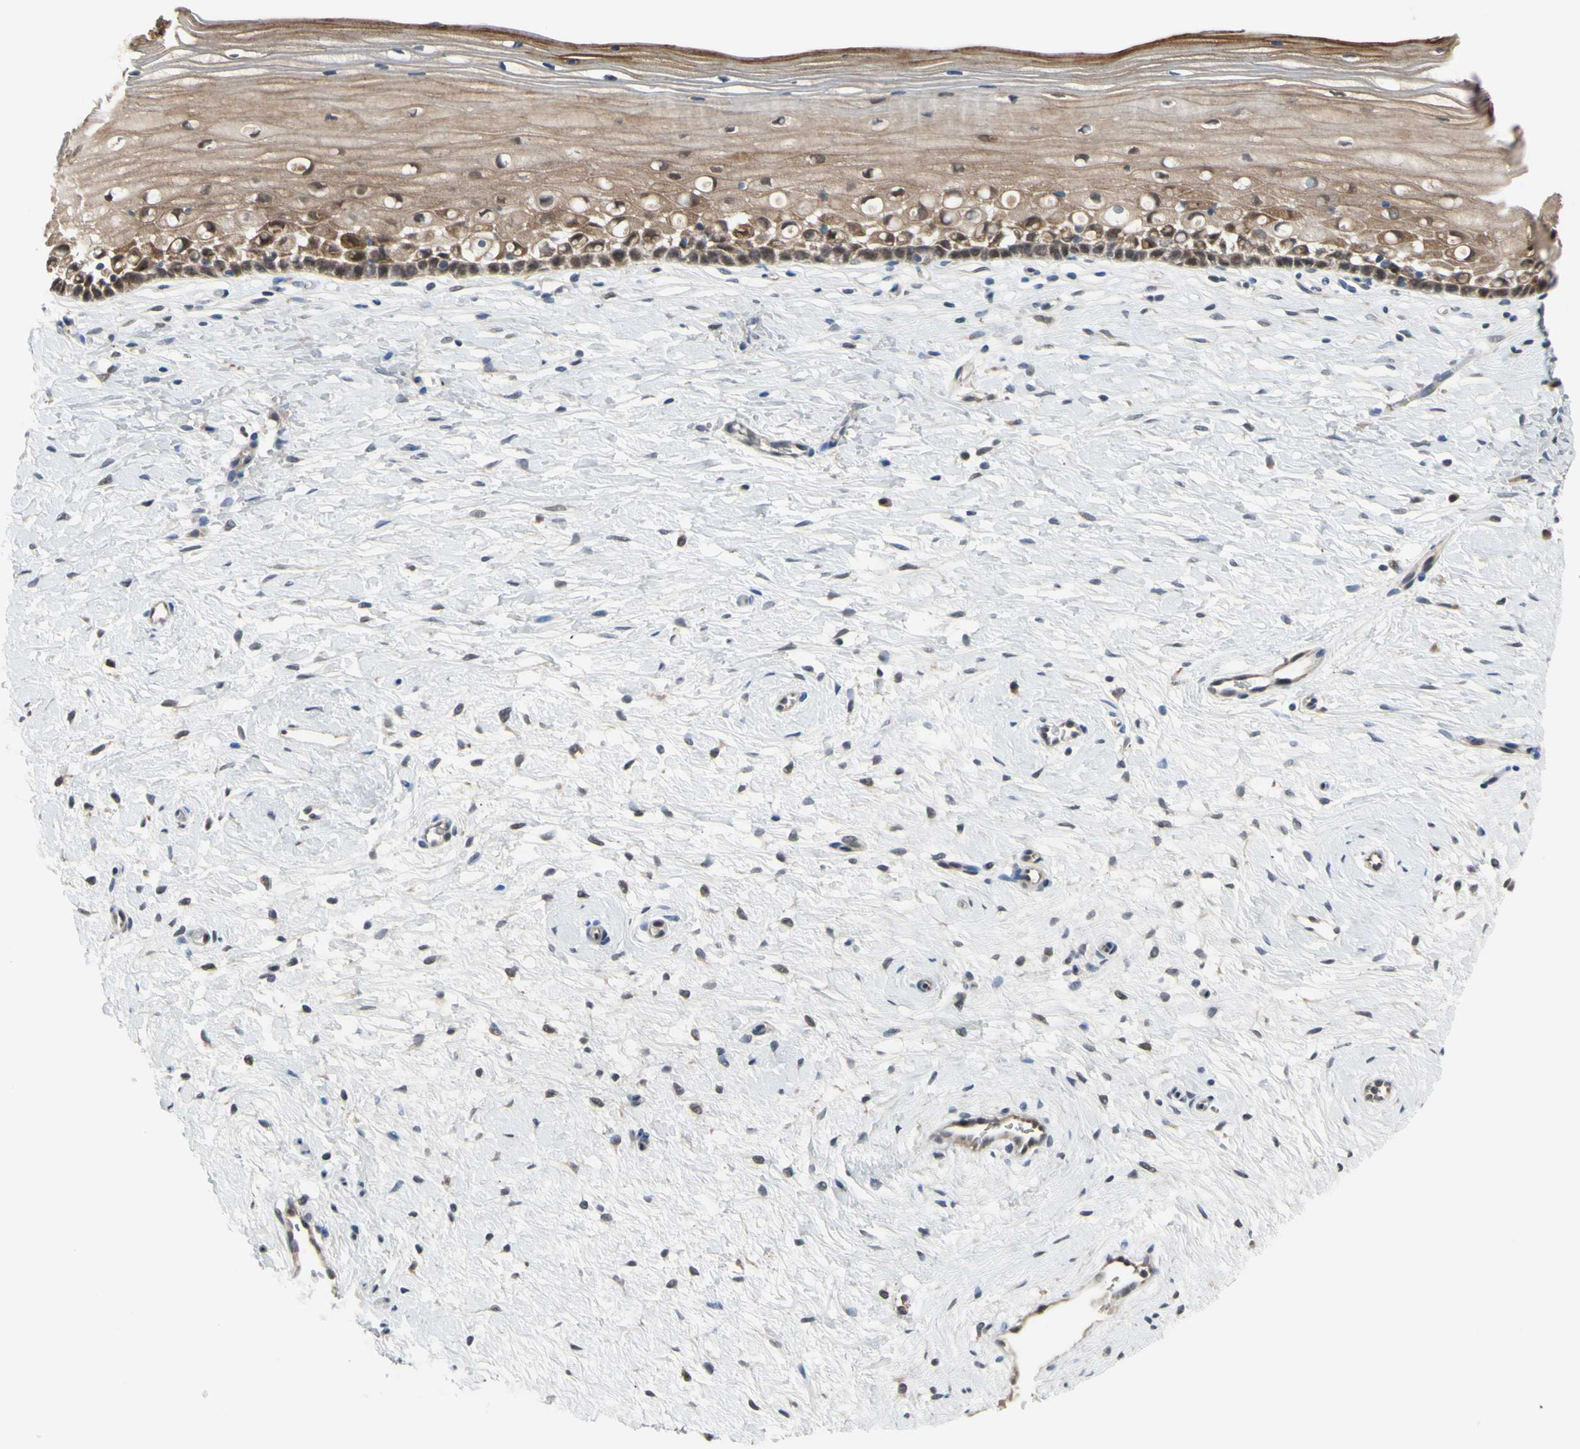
{"staining": {"intensity": "negative", "quantity": "none", "location": "none"}, "tissue": "cervix", "cell_type": "Glandular cells", "image_type": "normal", "snomed": [{"axis": "morphology", "description": "Normal tissue, NOS"}, {"axis": "topography", "description": "Cervix"}], "caption": "DAB immunohistochemical staining of normal human cervix exhibits no significant staining in glandular cells.", "gene": "HSPA4", "patient": {"sex": "female", "age": 39}}